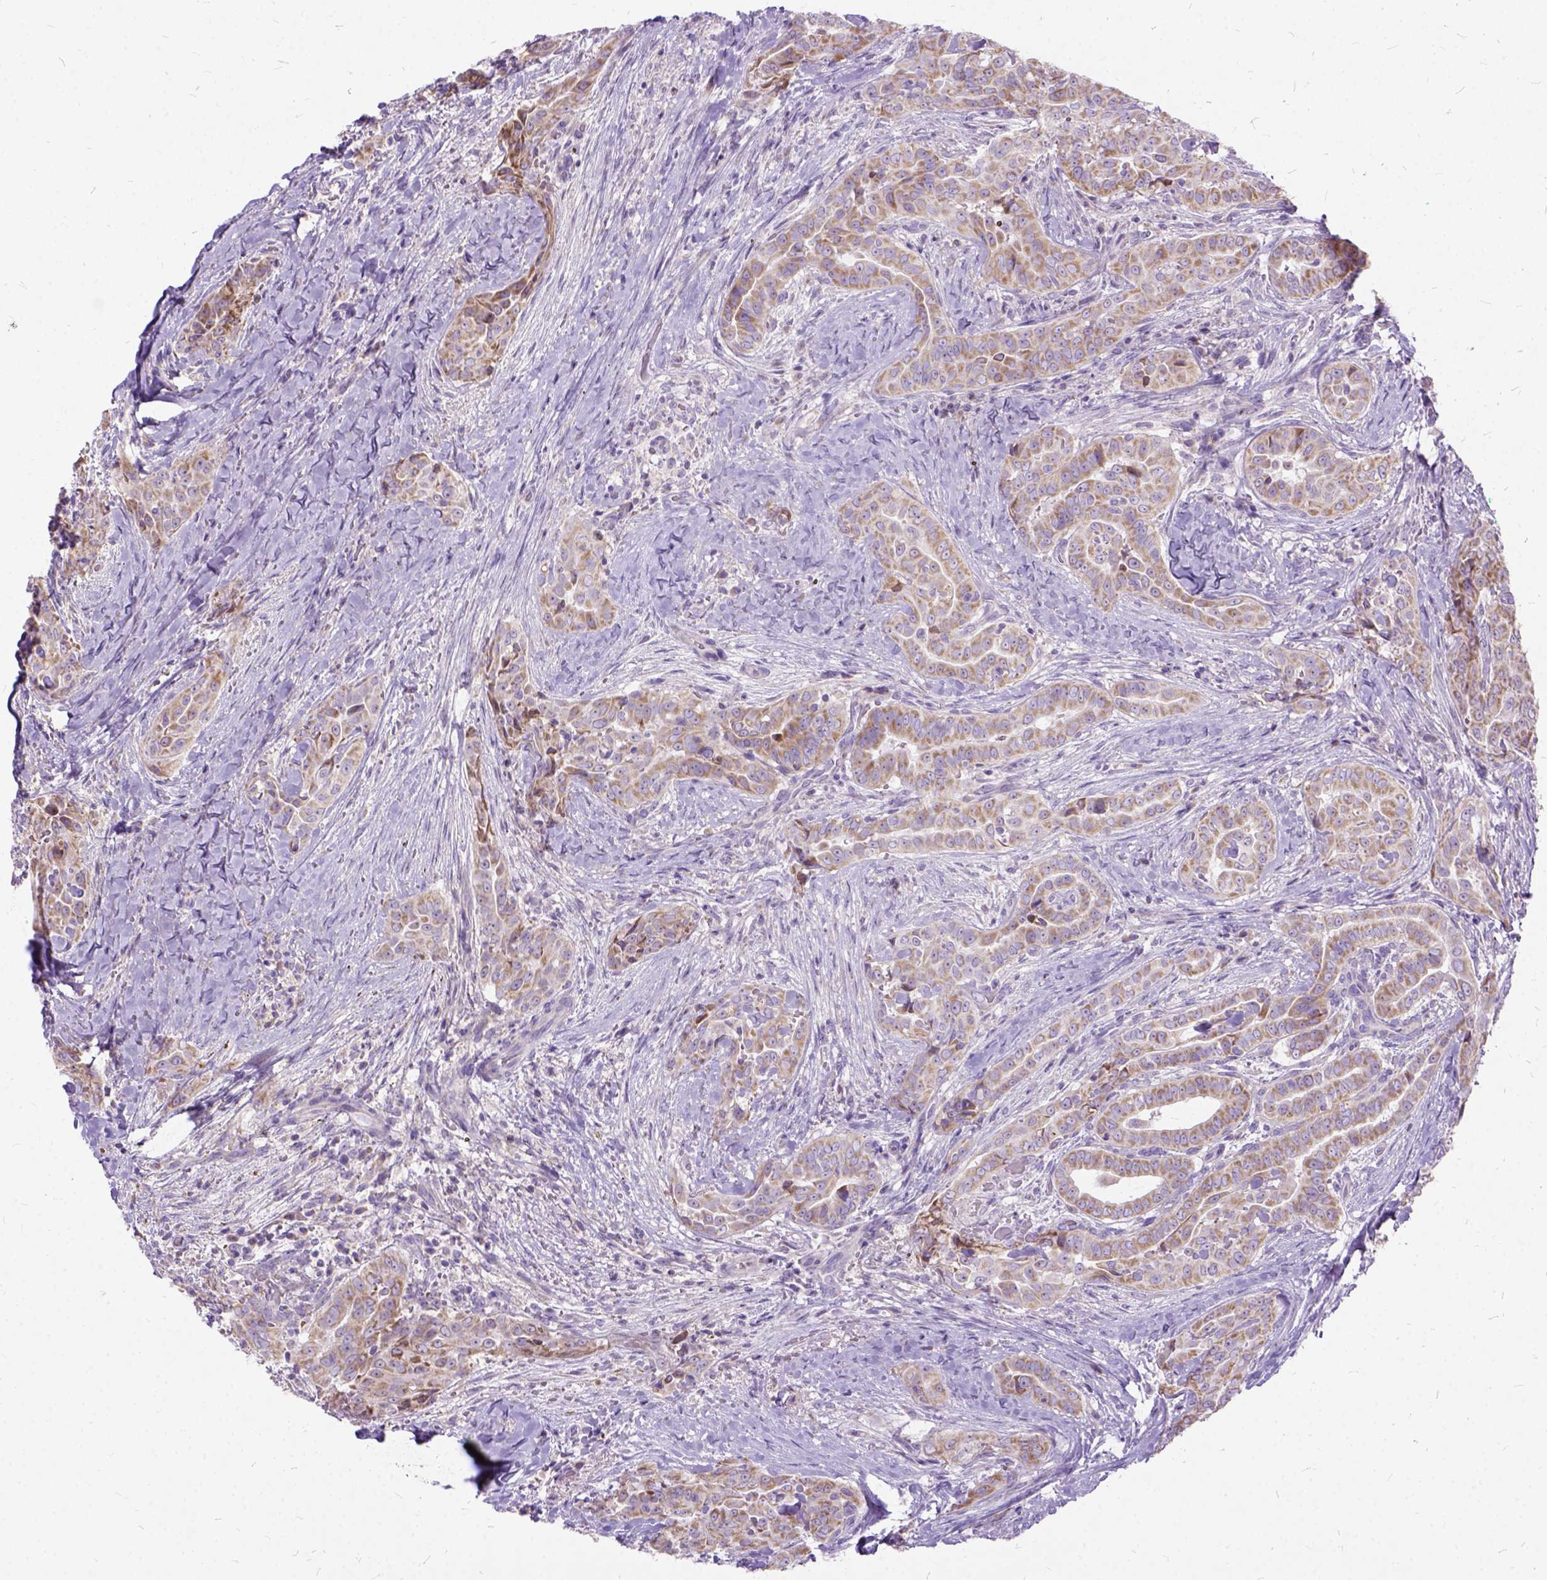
{"staining": {"intensity": "weak", "quantity": ">75%", "location": "cytoplasmic/membranous"}, "tissue": "thyroid cancer", "cell_type": "Tumor cells", "image_type": "cancer", "snomed": [{"axis": "morphology", "description": "Papillary adenocarcinoma, NOS"}, {"axis": "morphology", "description": "Papillary adenoma metastatic"}, {"axis": "topography", "description": "Thyroid gland"}], "caption": "Papillary adenoma metastatic (thyroid) tissue reveals weak cytoplasmic/membranous staining in approximately >75% of tumor cells", "gene": "CTAG2", "patient": {"sex": "female", "age": 50}}